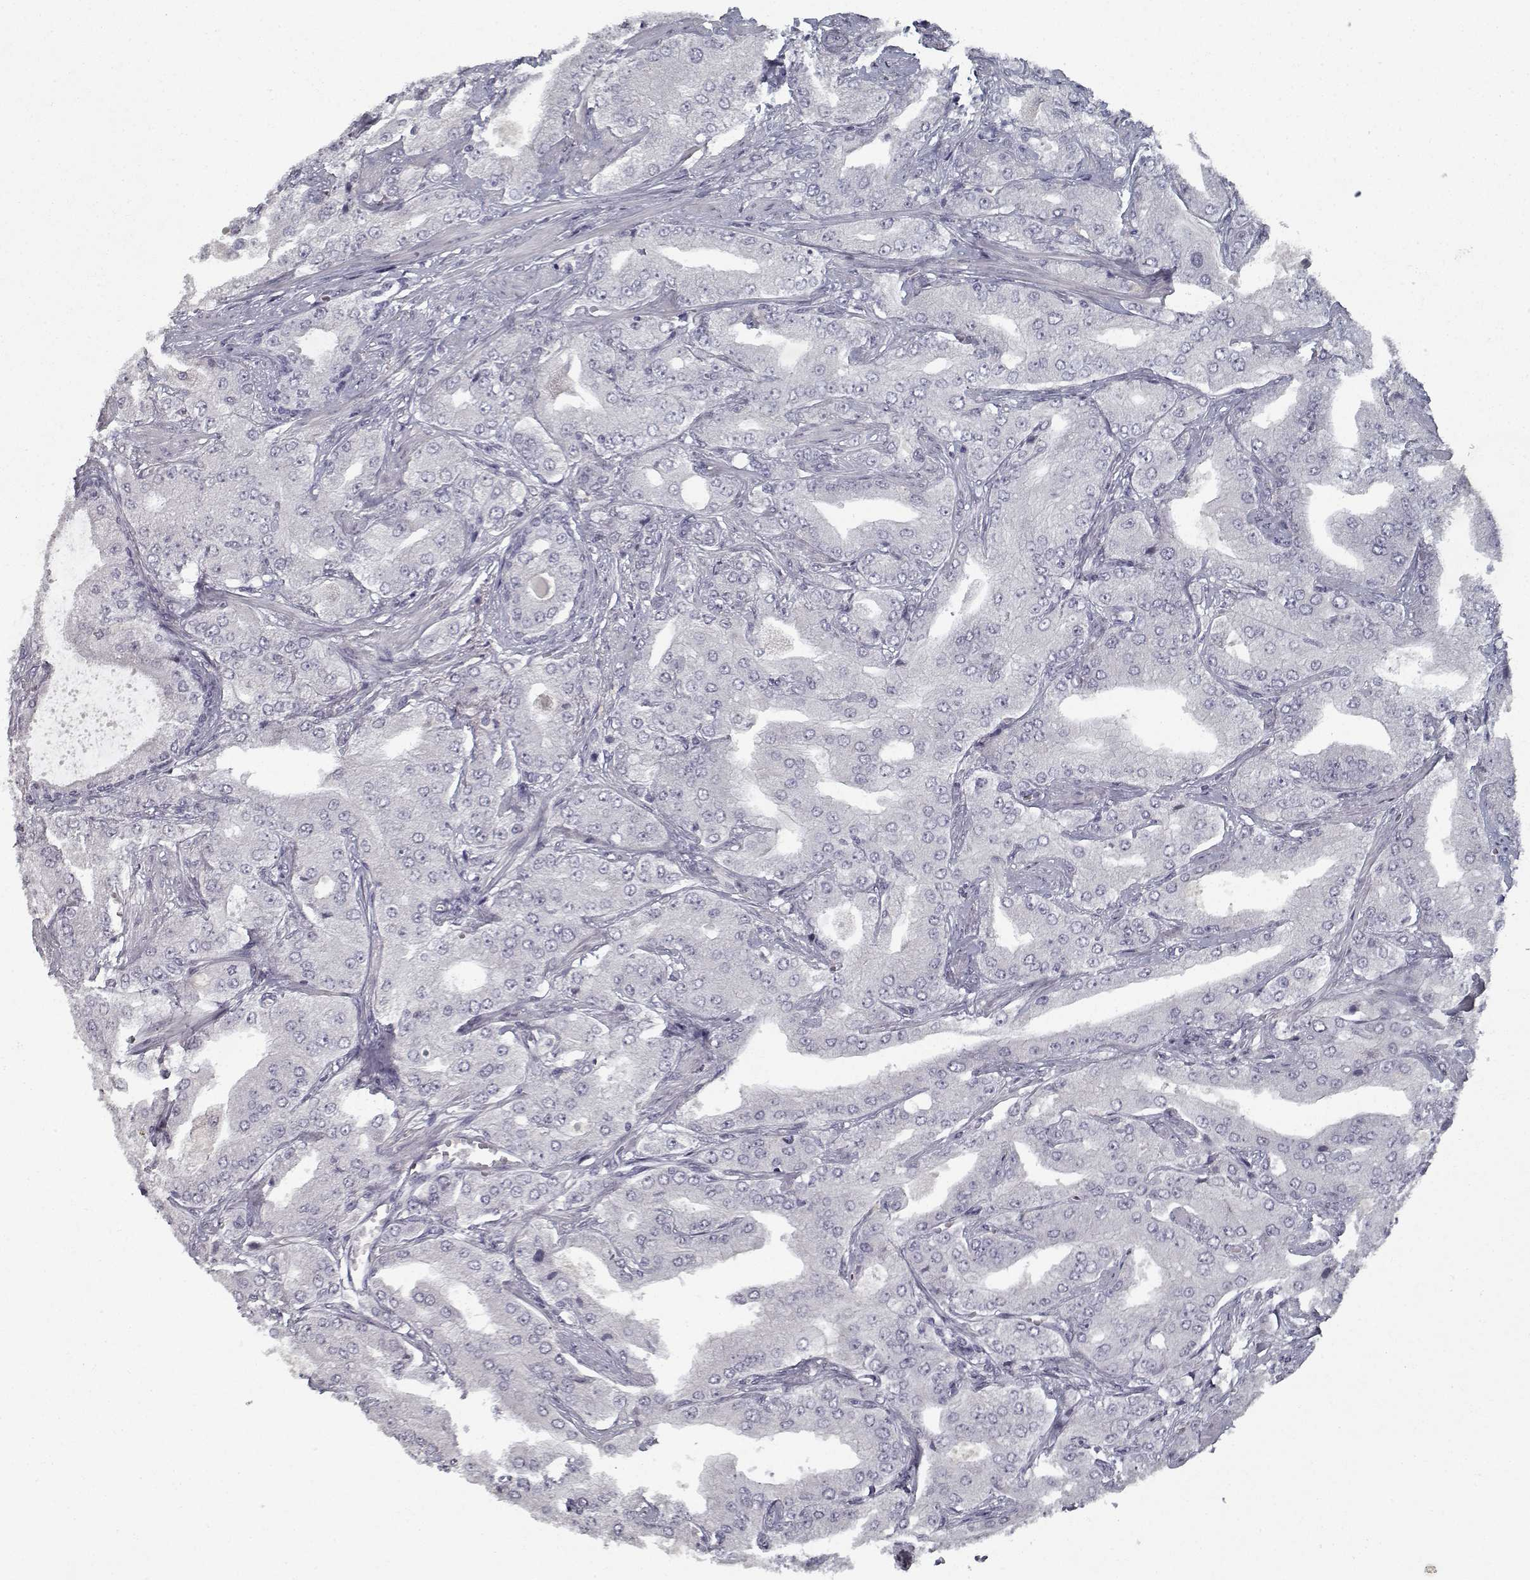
{"staining": {"intensity": "negative", "quantity": "none", "location": "none"}, "tissue": "prostate cancer", "cell_type": "Tumor cells", "image_type": "cancer", "snomed": [{"axis": "morphology", "description": "Adenocarcinoma, Low grade"}, {"axis": "topography", "description": "Prostate"}], "caption": "Micrograph shows no protein expression in tumor cells of prostate cancer tissue.", "gene": "GAD2", "patient": {"sex": "male", "age": 60}}